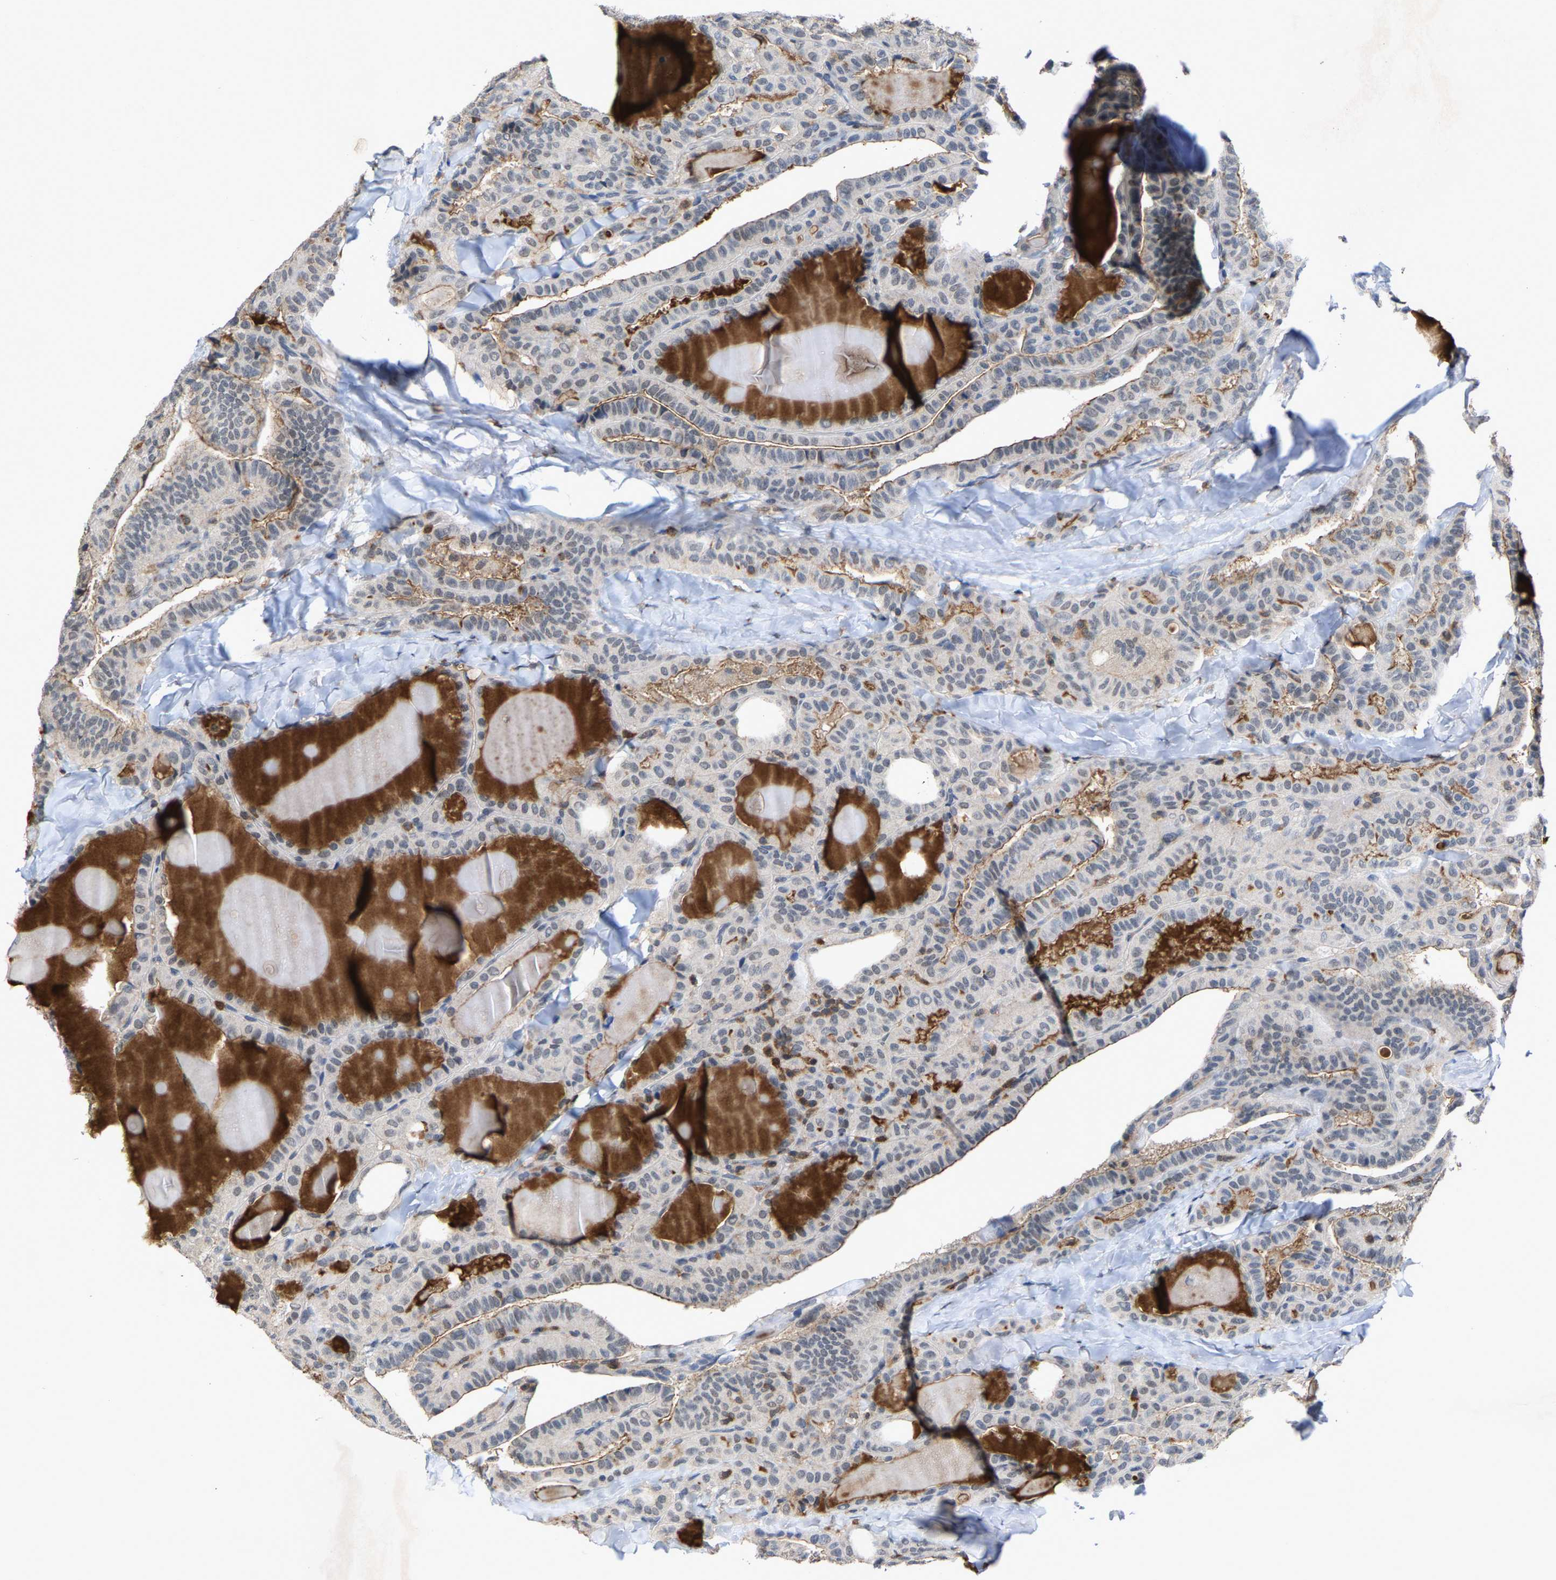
{"staining": {"intensity": "weak", "quantity": "<25%", "location": "cytoplasmic/membranous,nuclear"}, "tissue": "thyroid cancer", "cell_type": "Tumor cells", "image_type": "cancer", "snomed": [{"axis": "morphology", "description": "Papillary adenocarcinoma, NOS"}, {"axis": "topography", "description": "Thyroid gland"}], "caption": "Image shows no significant protein expression in tumor cells of papillary adenocarcinoma (thyroid).", "gene": "FGD3", "patient": {"sex": "male", "age": 77}}